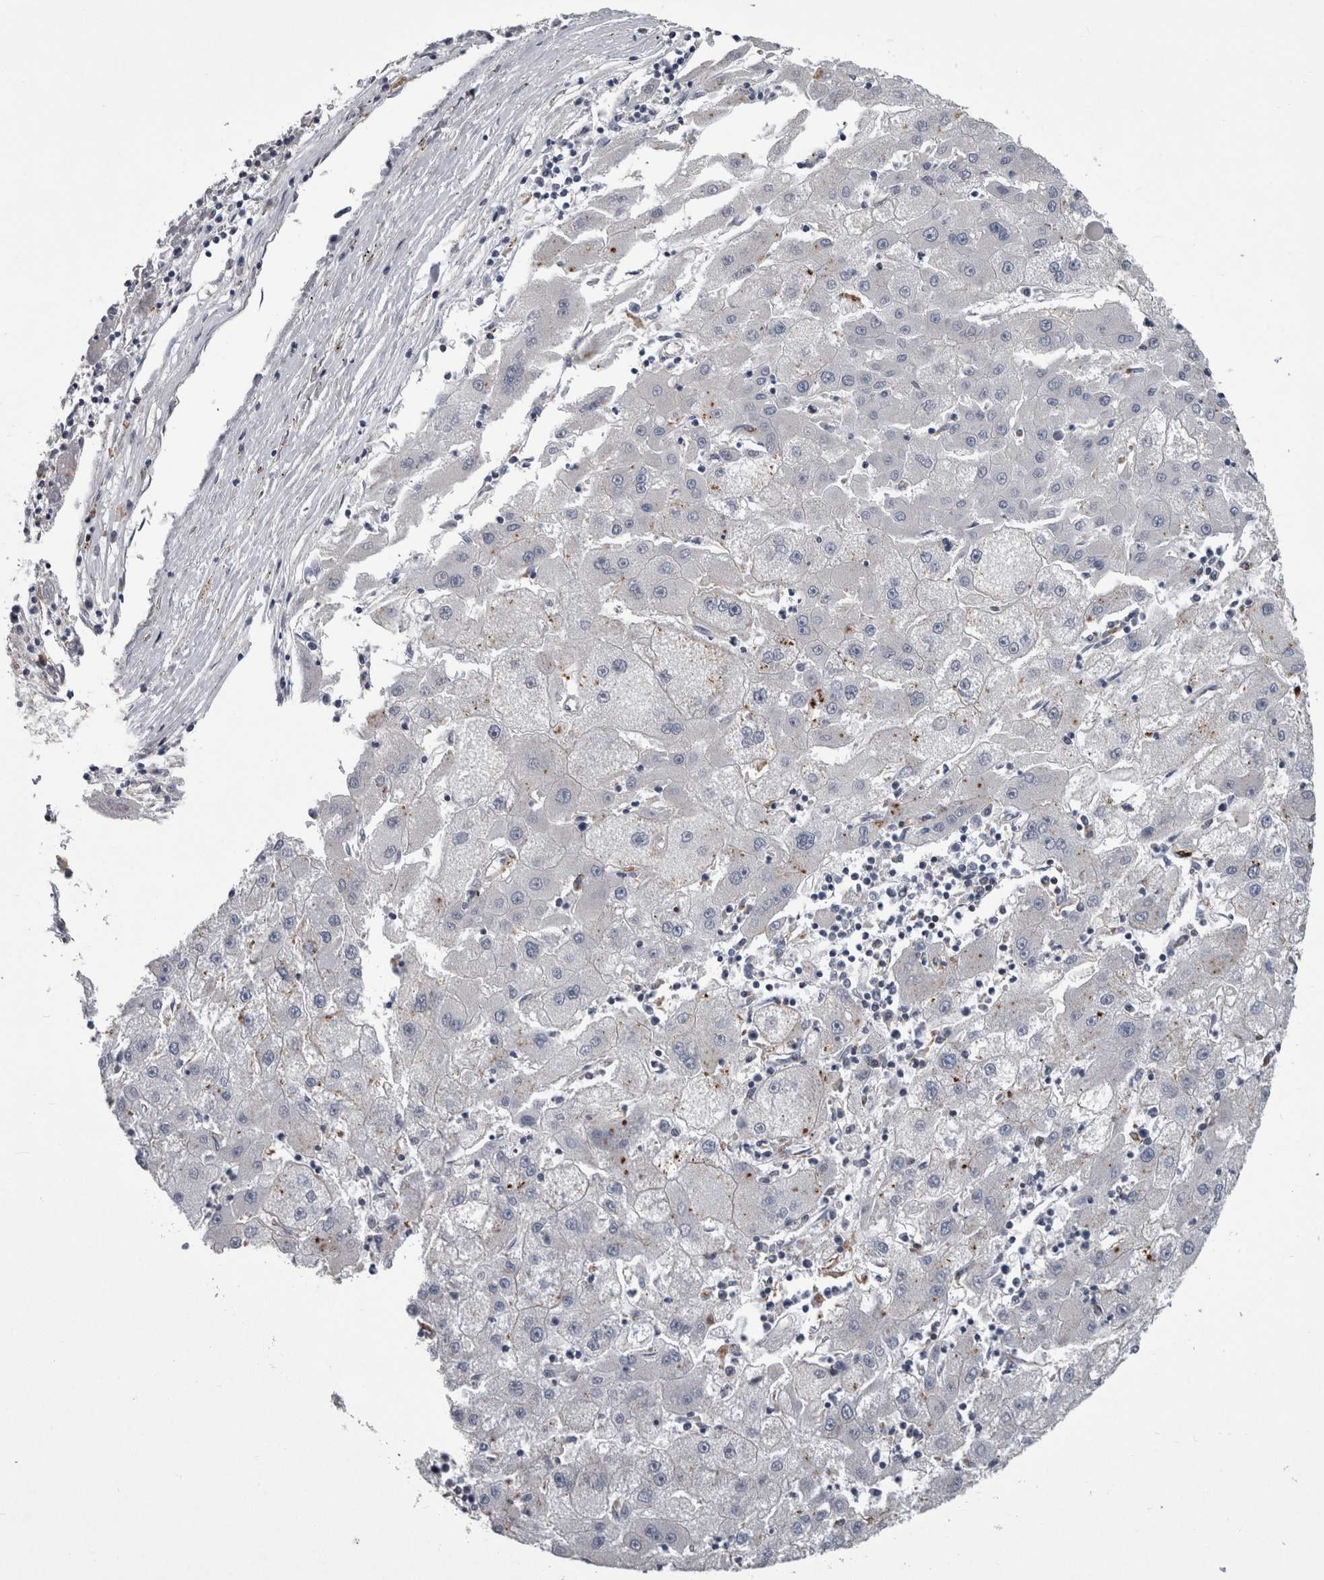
{"staining": {"intensity": "negative", "quantity": "none", "location": "none"}, "tissue": "liver cancer", "cell_type": "Tumor cells", "image_type": "cancer", "snomed": [{"axis": "morphology", "description": "Carcinoma, Hepatocellular, NOS"}, {"axis": "topography", "description": "Liver"}], "caption": "Immunohistochemistry (IHC) histopathology image of hepatocellular carcinoma (liver) stained for a protein (brown), which displays no positivity in tumor cells. (Stains: DAB (3,3'-diaminobenzidine) immunohistochemistry (IHC) with hematoxylin counter stain, Microscopy: brightfield microscopy at high magnification).", "gene": "DPP7", "patient": {"sex": "male", "age": 72}}